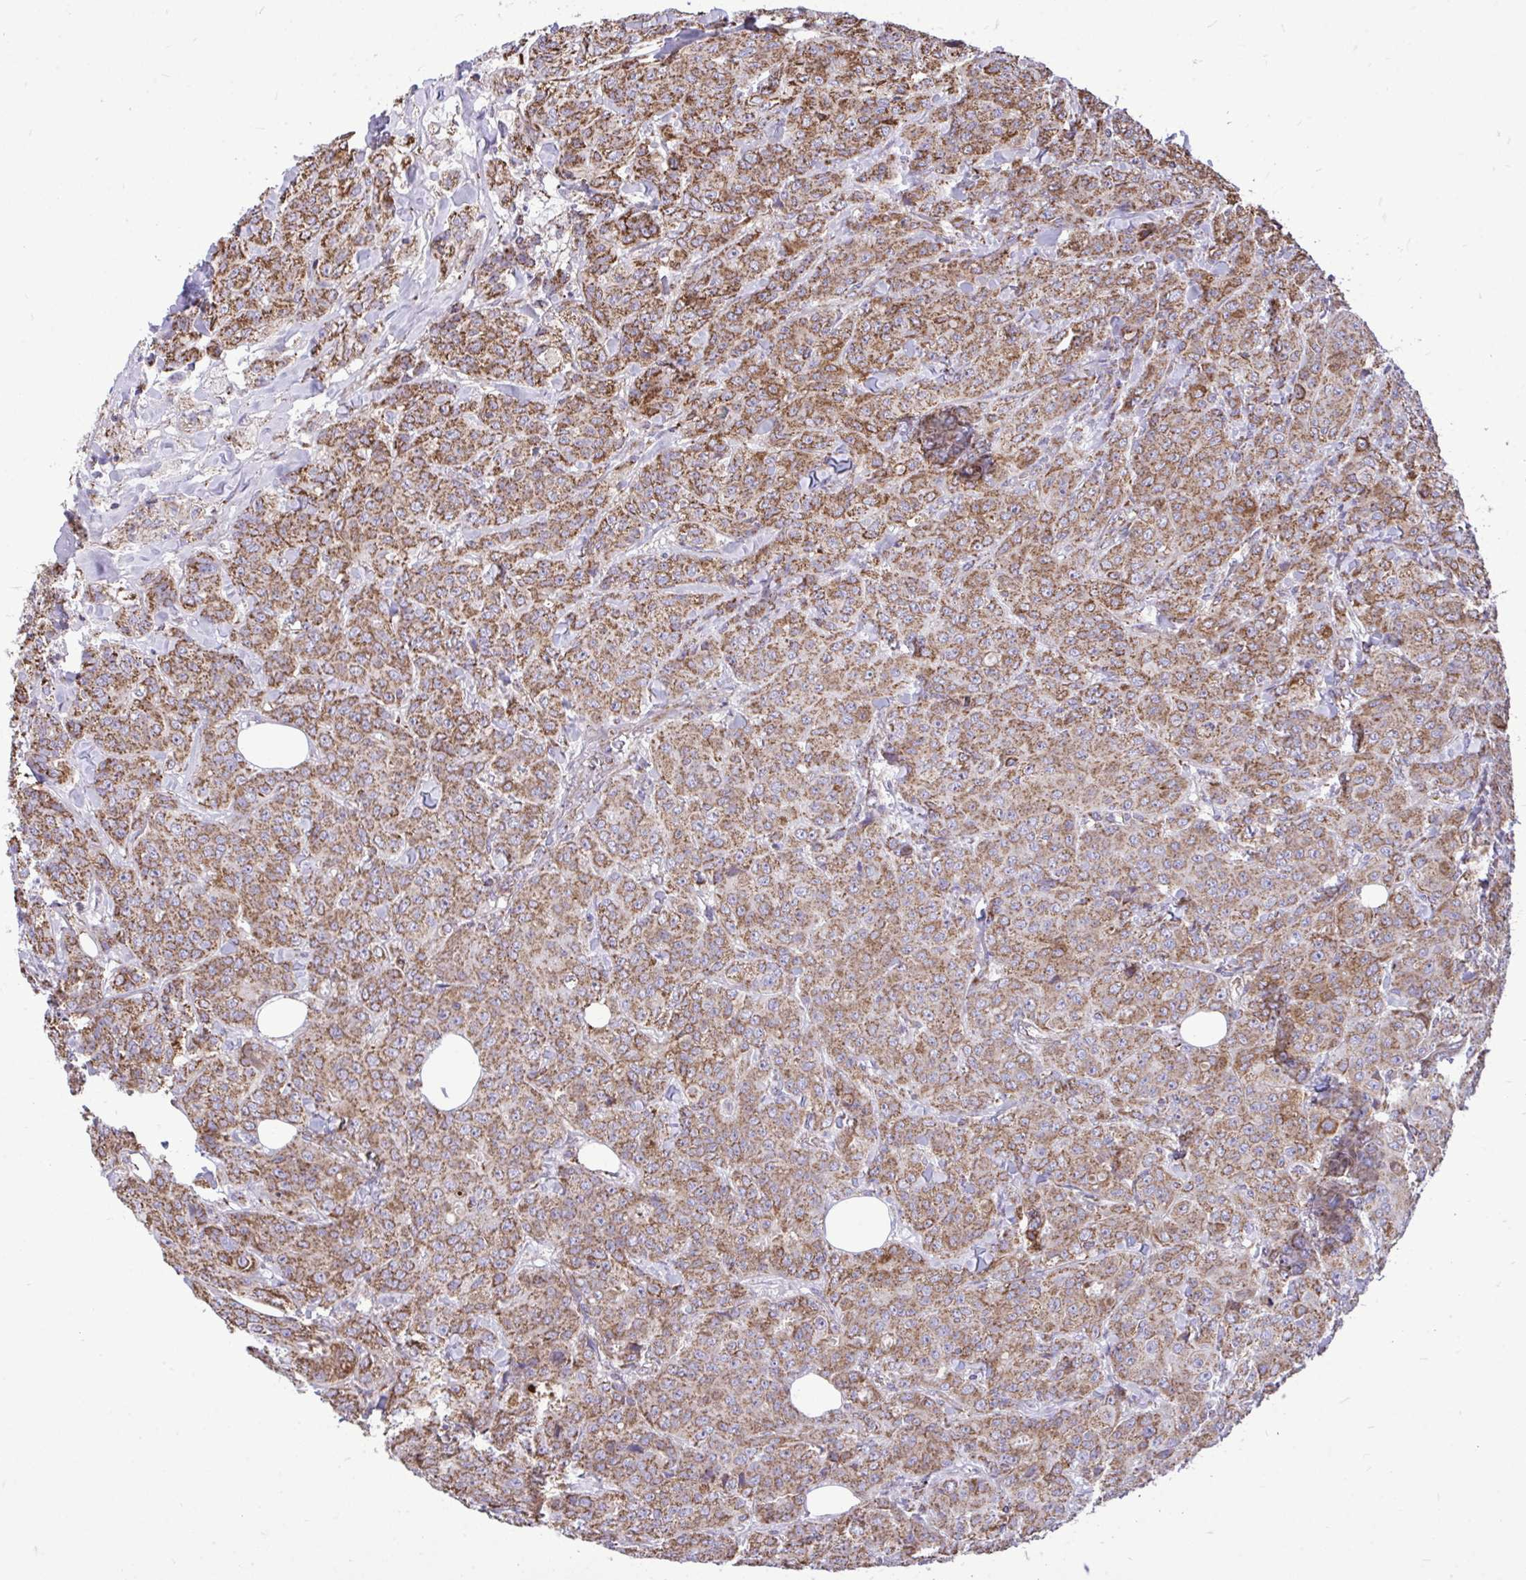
{"staining": {"intensity": "moderate", "quantity": ">75%", "location": "cytoplasmic/membranous"}, "tissue": "breast cancer", "cell_type": "Tumor cells", "image_type": "cancer", "snomed": [{"axis": "morphology", "description": "Normal tissue, NOS"}, {"axis": "morphology", "description": "Duct carcinoma"}, {"axis": "topography", "description": "Breast"}], "caption": "Human breast cancer (invasive ductal carcinoma) stained with a brown dye displays moderate cytoplasmic/membranous positive positivity in approximately >75% of tumor cells.", "gene": "UBE2C", "patient": {"sex": "female", "age": 43}}